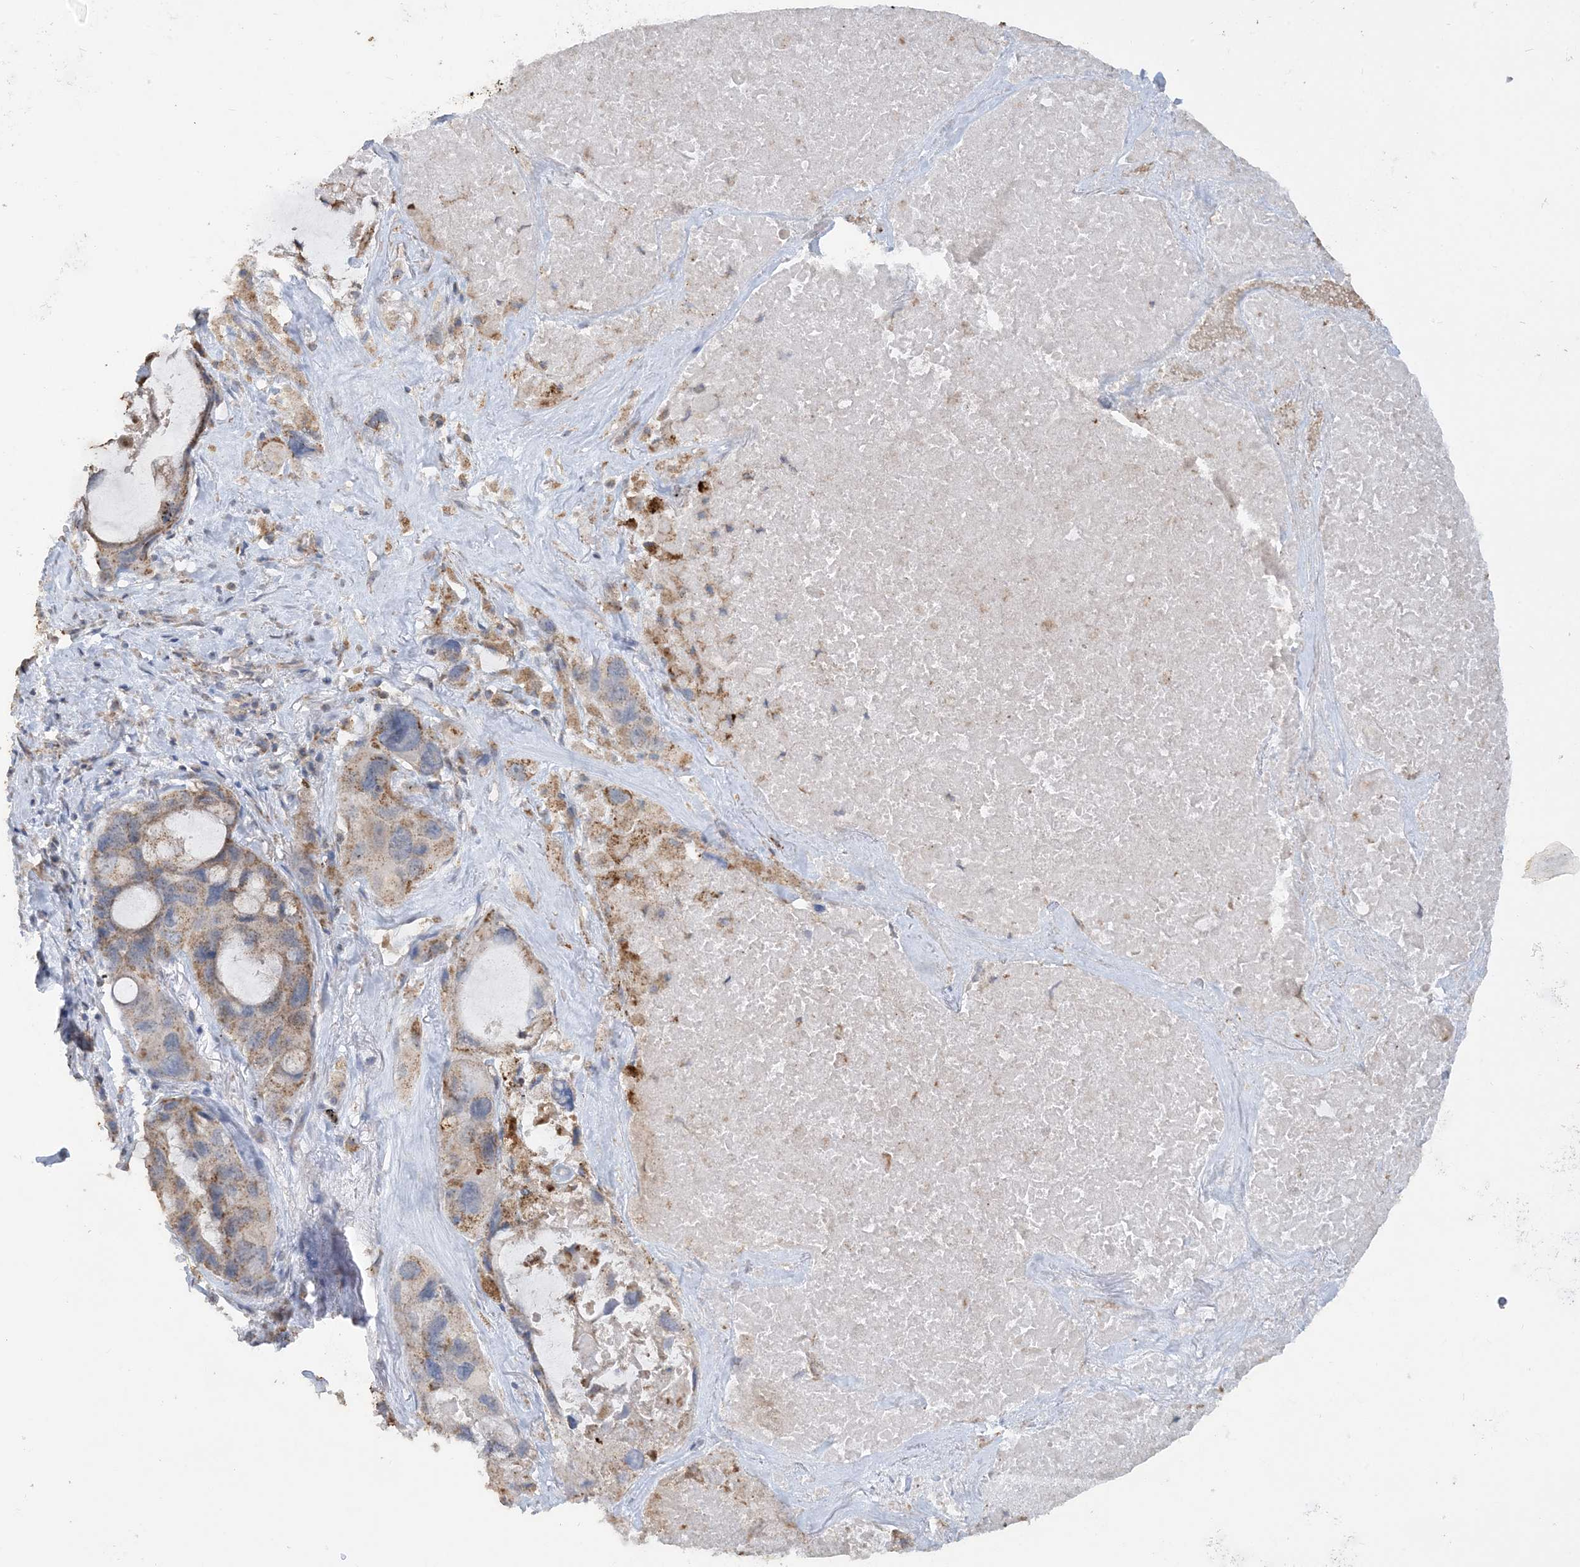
{"staining": {"intensity": "moderate", "quantity": ">75%", "location": "cytoplasmic/membranous"}, "tissue": "lung cancer", "cell_type": "Tumor cells", "image_type": "cancer", "snomed": [{"axis": "morphology", "description": "Squamous cell carcinoma, NOS"}, {"axis": "topography", "description": "Lung"}], "caption": "Lung cancer stained for a protein displays moderate cytoplasmic/membranous positivity in tumor cells.", "gene": "SFMBT2", "patient": {"sex": "female", "age": 73}}